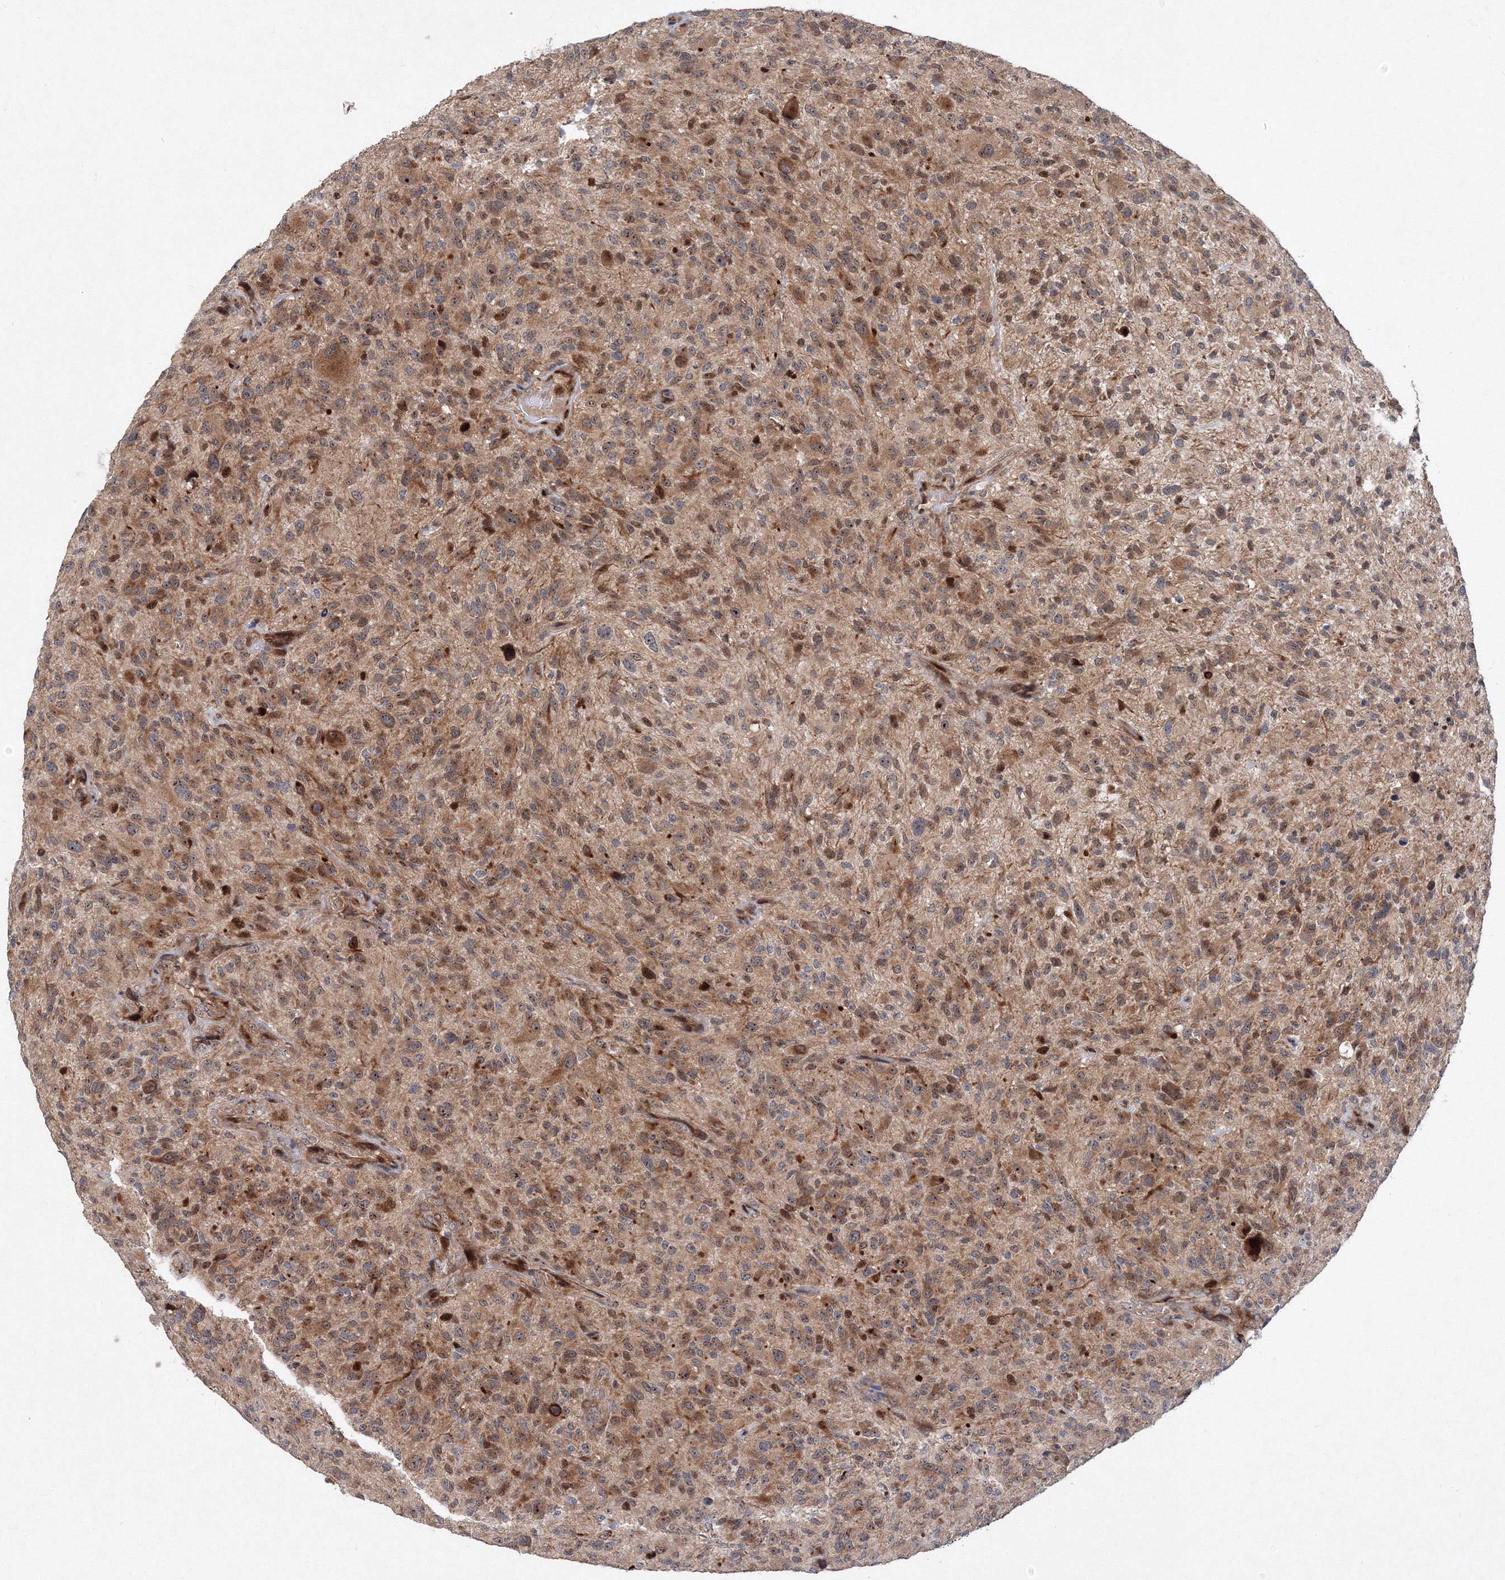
{"staining": {"intensity": "moderate", "quantity": "25%-75%", "location": "cytoplasmic/membranous,nuclear"}, "tissue": "glioma", "cell_type": "Tumor cells", "image_type": "cancer", "snomed": [{"axis": "morphology", "description": "Glioma, malignant, High grade"}, {"axis": "topography", "description": "Brain"}], "caption": "Tumor cells demonstrate moderate cytoplasmic/membranous and nuclear staining in about 25%-75% of cells in glioma.", "gene": "ANKAR", "patient": {"sex": "male", "age": 47}}